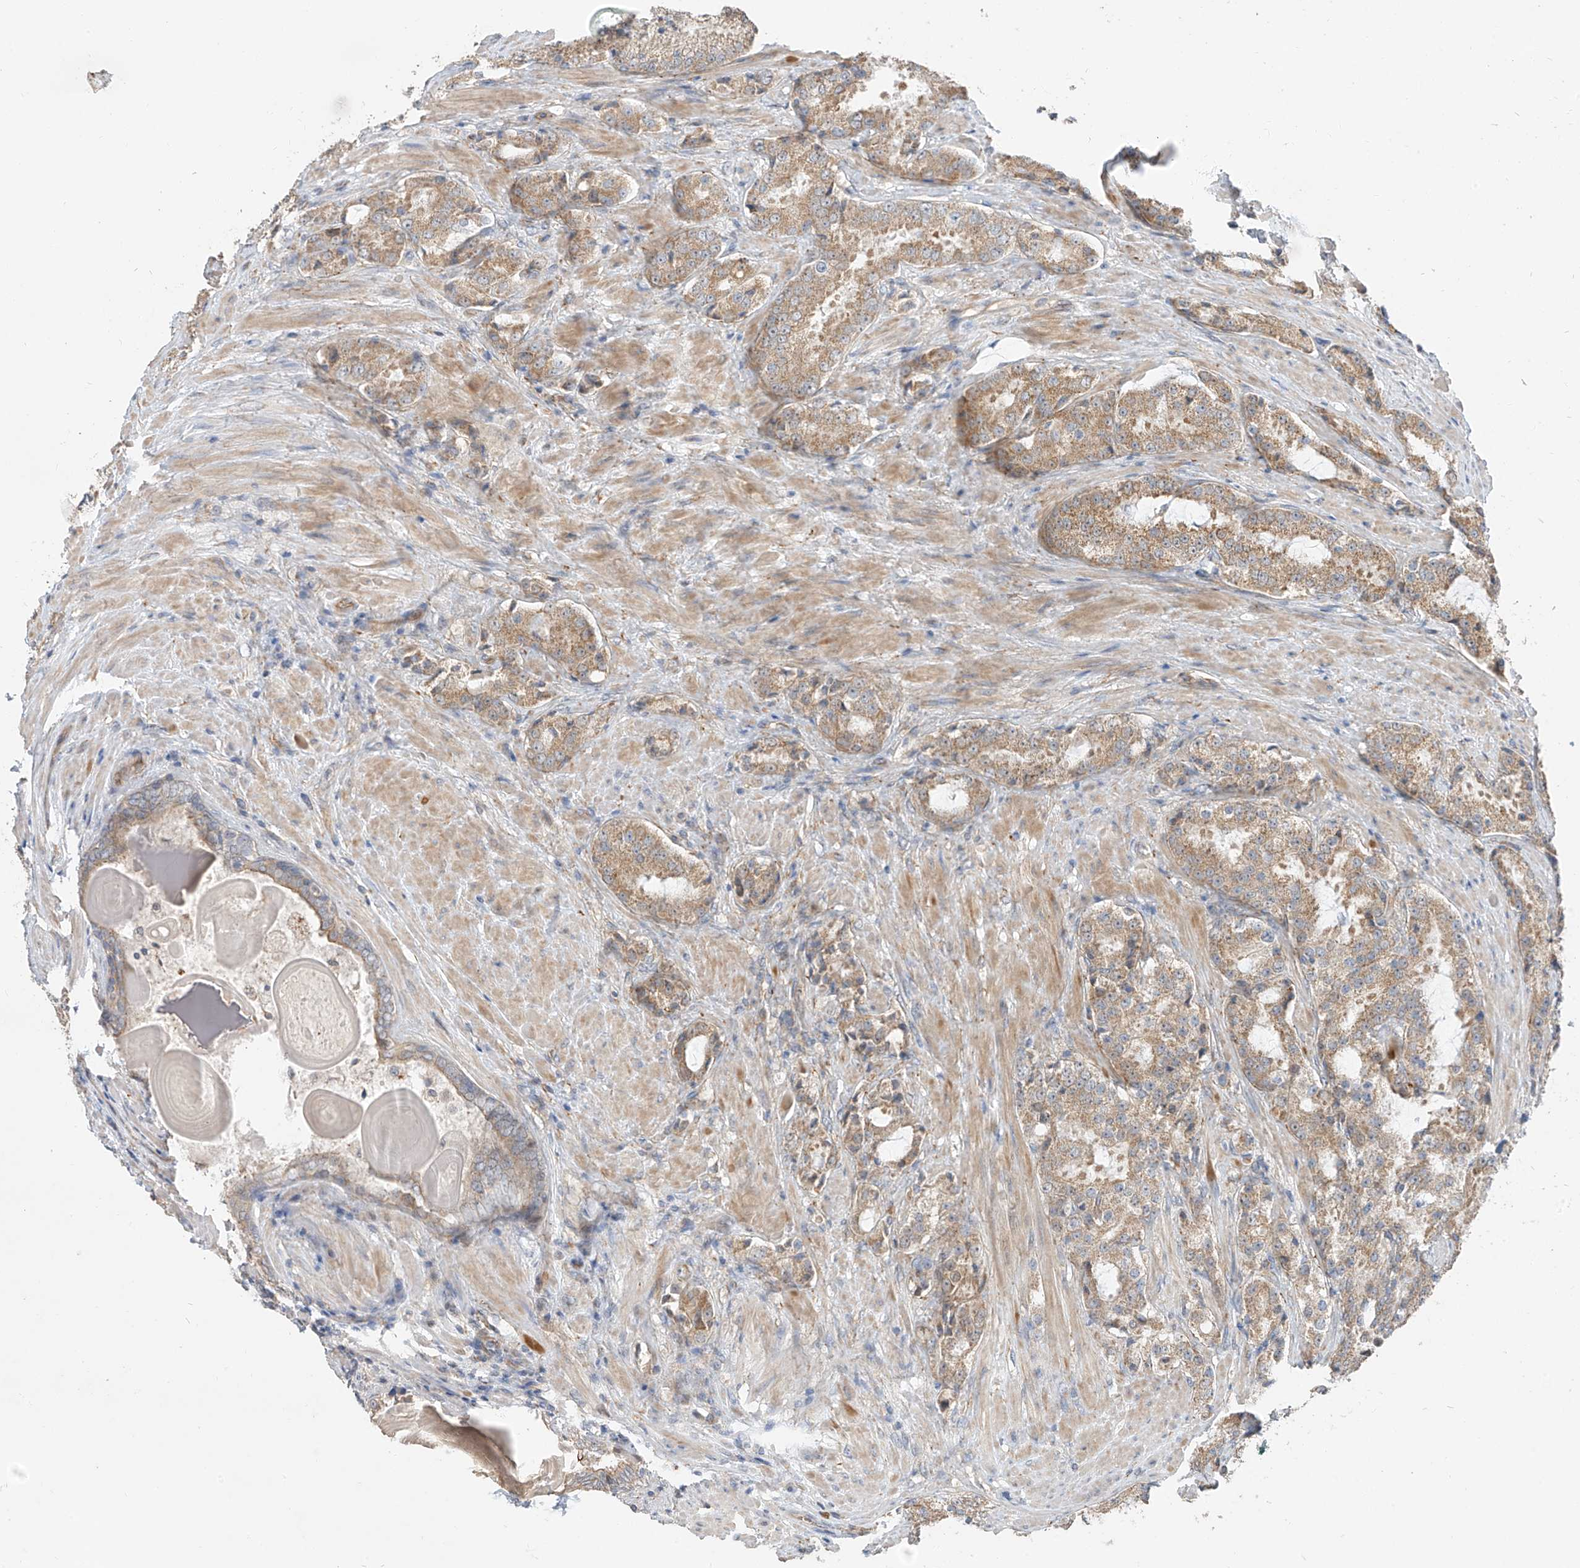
{"staining": {"intensity": "moderate", "quantity": "25%-75%", "location": "cytoplasmic/membranous"}, "tissue": "prostate cancer", "cell_type": "Tumor cells", "image_type": "cancer", "snomed": [{"axis": "morphology", "description": "Adenocarcinoma, High grade"}, {"axis": "topography", "description": "Prostate"}], "caption": "Immunohistochemistry (IHC) photomicrograph of human high-grade adenocarcinoma (prostate) stained for a protein (brown), which demonstrates medium levels of moderate cytoplasmic/membranous staining in approximately 25%-75% of tumor cells.", "gene": "EPHX4", "patient": {"sex": "male", "age": 66}}